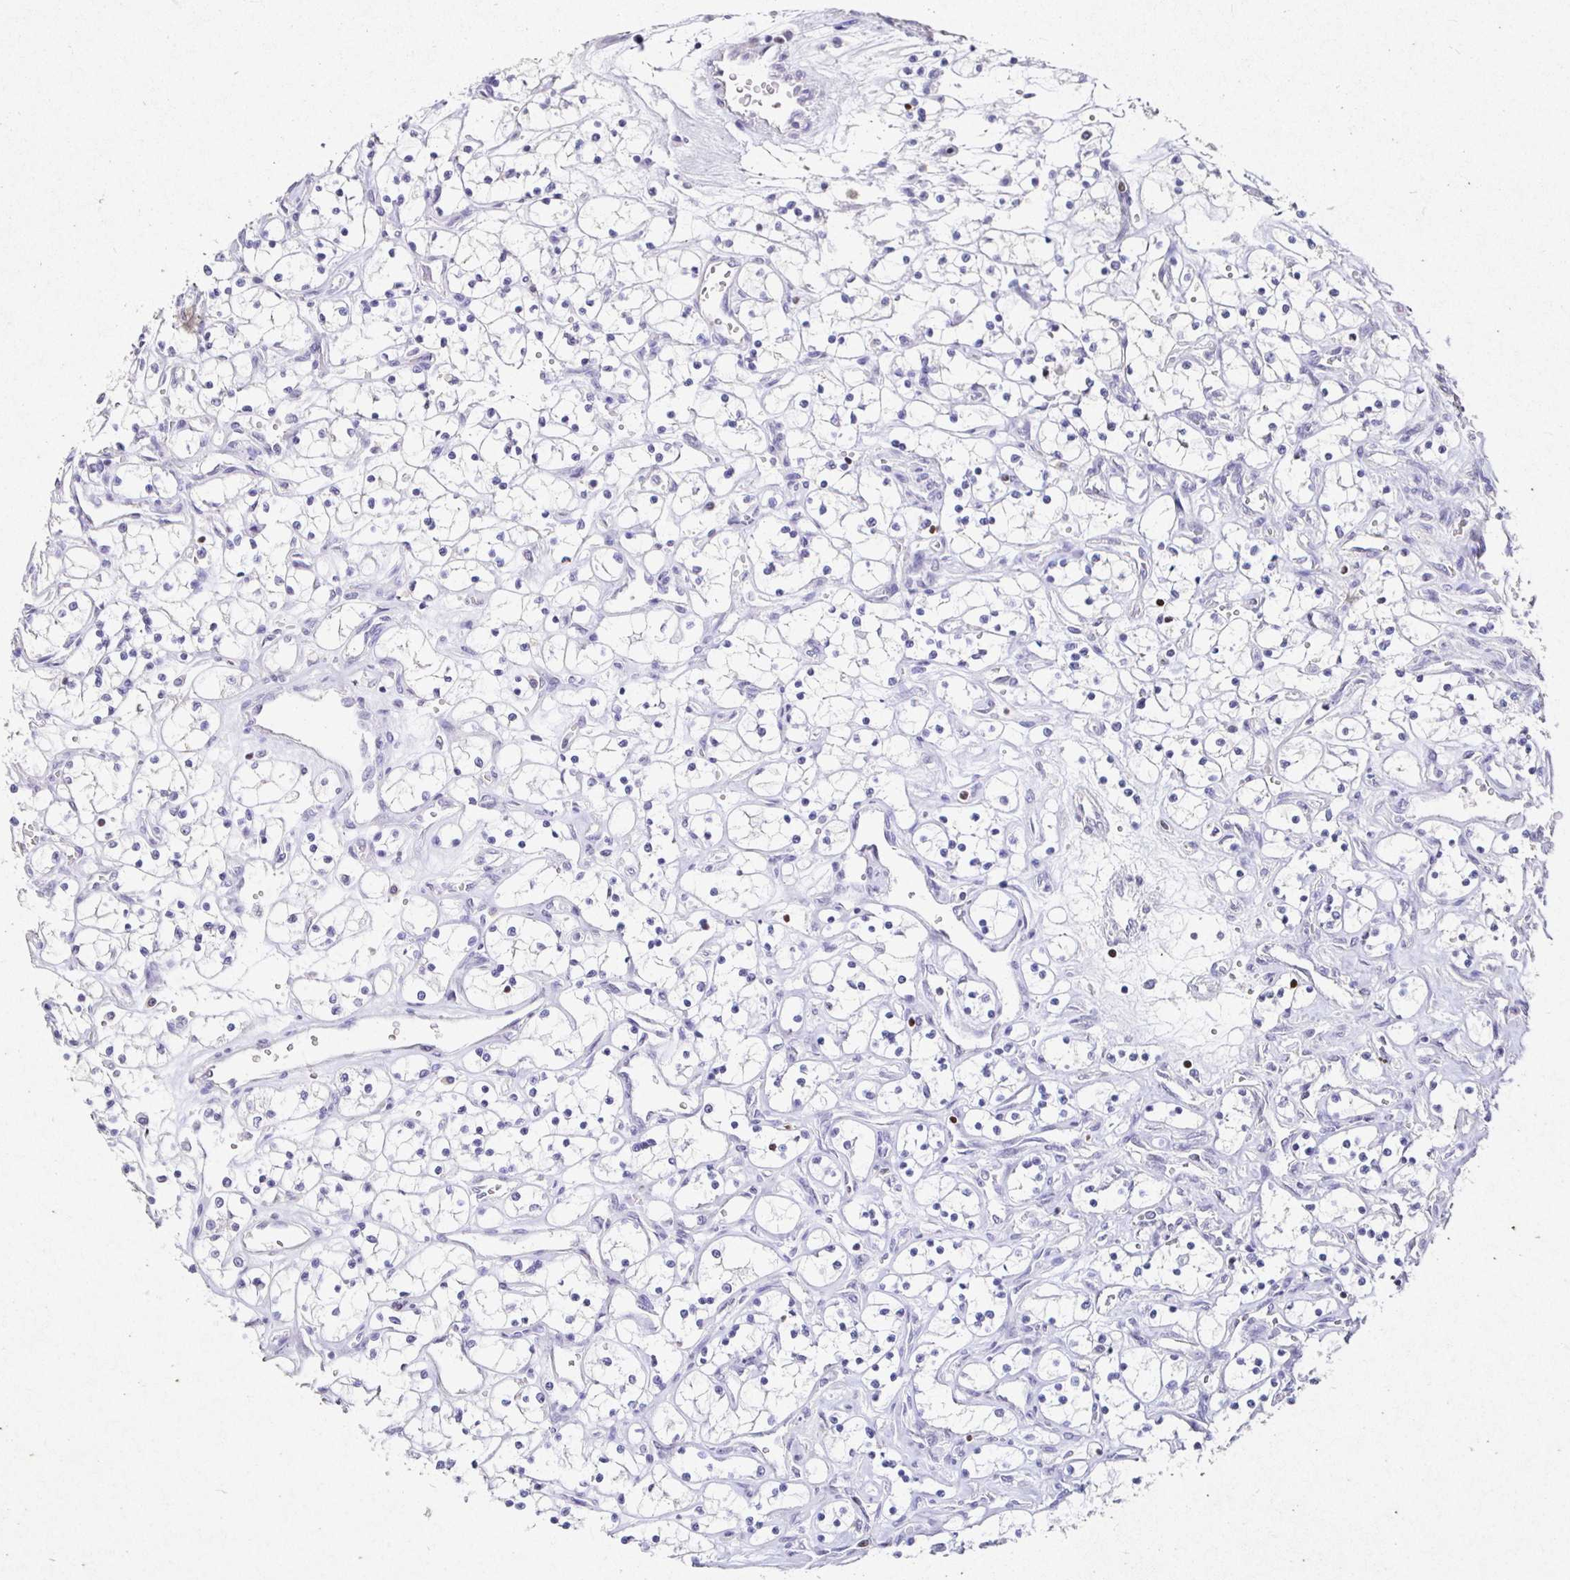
{"staining": {"intensity": "negative", "quantity": "none", "location": "none"}, "tissue": "renal cancer", "cell_type": "Tumor cells", "image_type": "cancer", "snomed": [{"axis": "morphology", "description": "Adenocarcinoma, NOS"}, {"axis": "topography", "description": "Kidney"}], "caption": "High magnification brightfield microscopy of renal cancer (adenocarcinoma) stained with DAB (3,3'-diaminobenzidine) (brown) and counterstained with hematoxylin (blue): tumor cells show no significant staining.", "gene": "SATB1", "patient": {"sex": "female", "age": 69}}